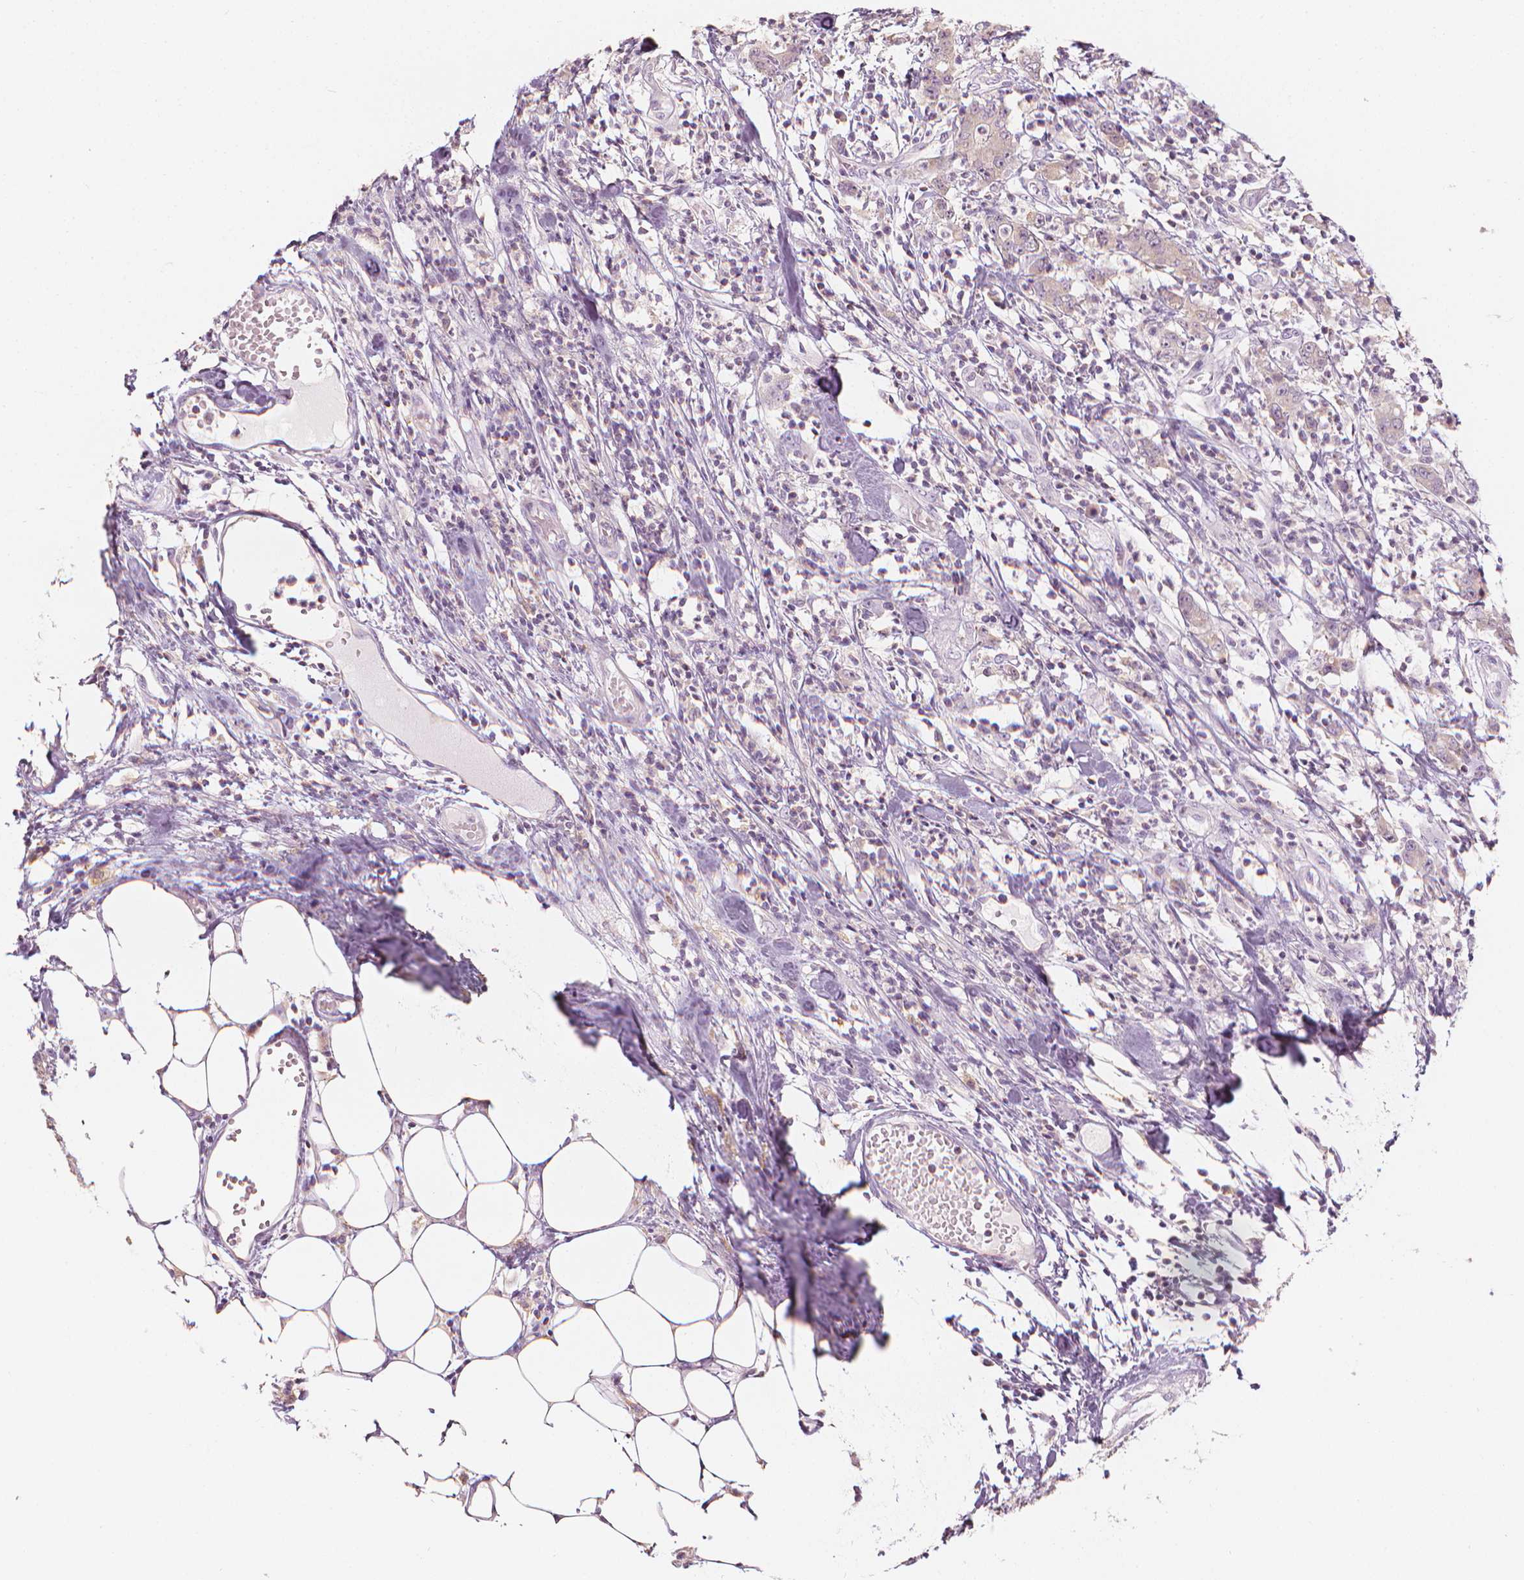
{"staining": {"intensity": "negative", "quantity": "none", "location": "none"}, "tissue": "stomach cancer", "cell_type": "Tumor cells", "image_type": "cancer", "snomed": [{"axis": "morphology", "description": "Adenocarcinoma, NOS"}, {"axis": "topography", "description": "Stomach, upper"}], "caption": "An immunohistochemistry photomicrograph of stomach adenocarcinoma is shown. There is no staining in tumor cells of stomach adenocarcinoma. (Brightfield microscopy of DAB (3,3'-diaminobenzidine) immunohistochemistry at high magnification).", "gene": "SHMT1", "patient": {"sex": "male", "age": 68}}